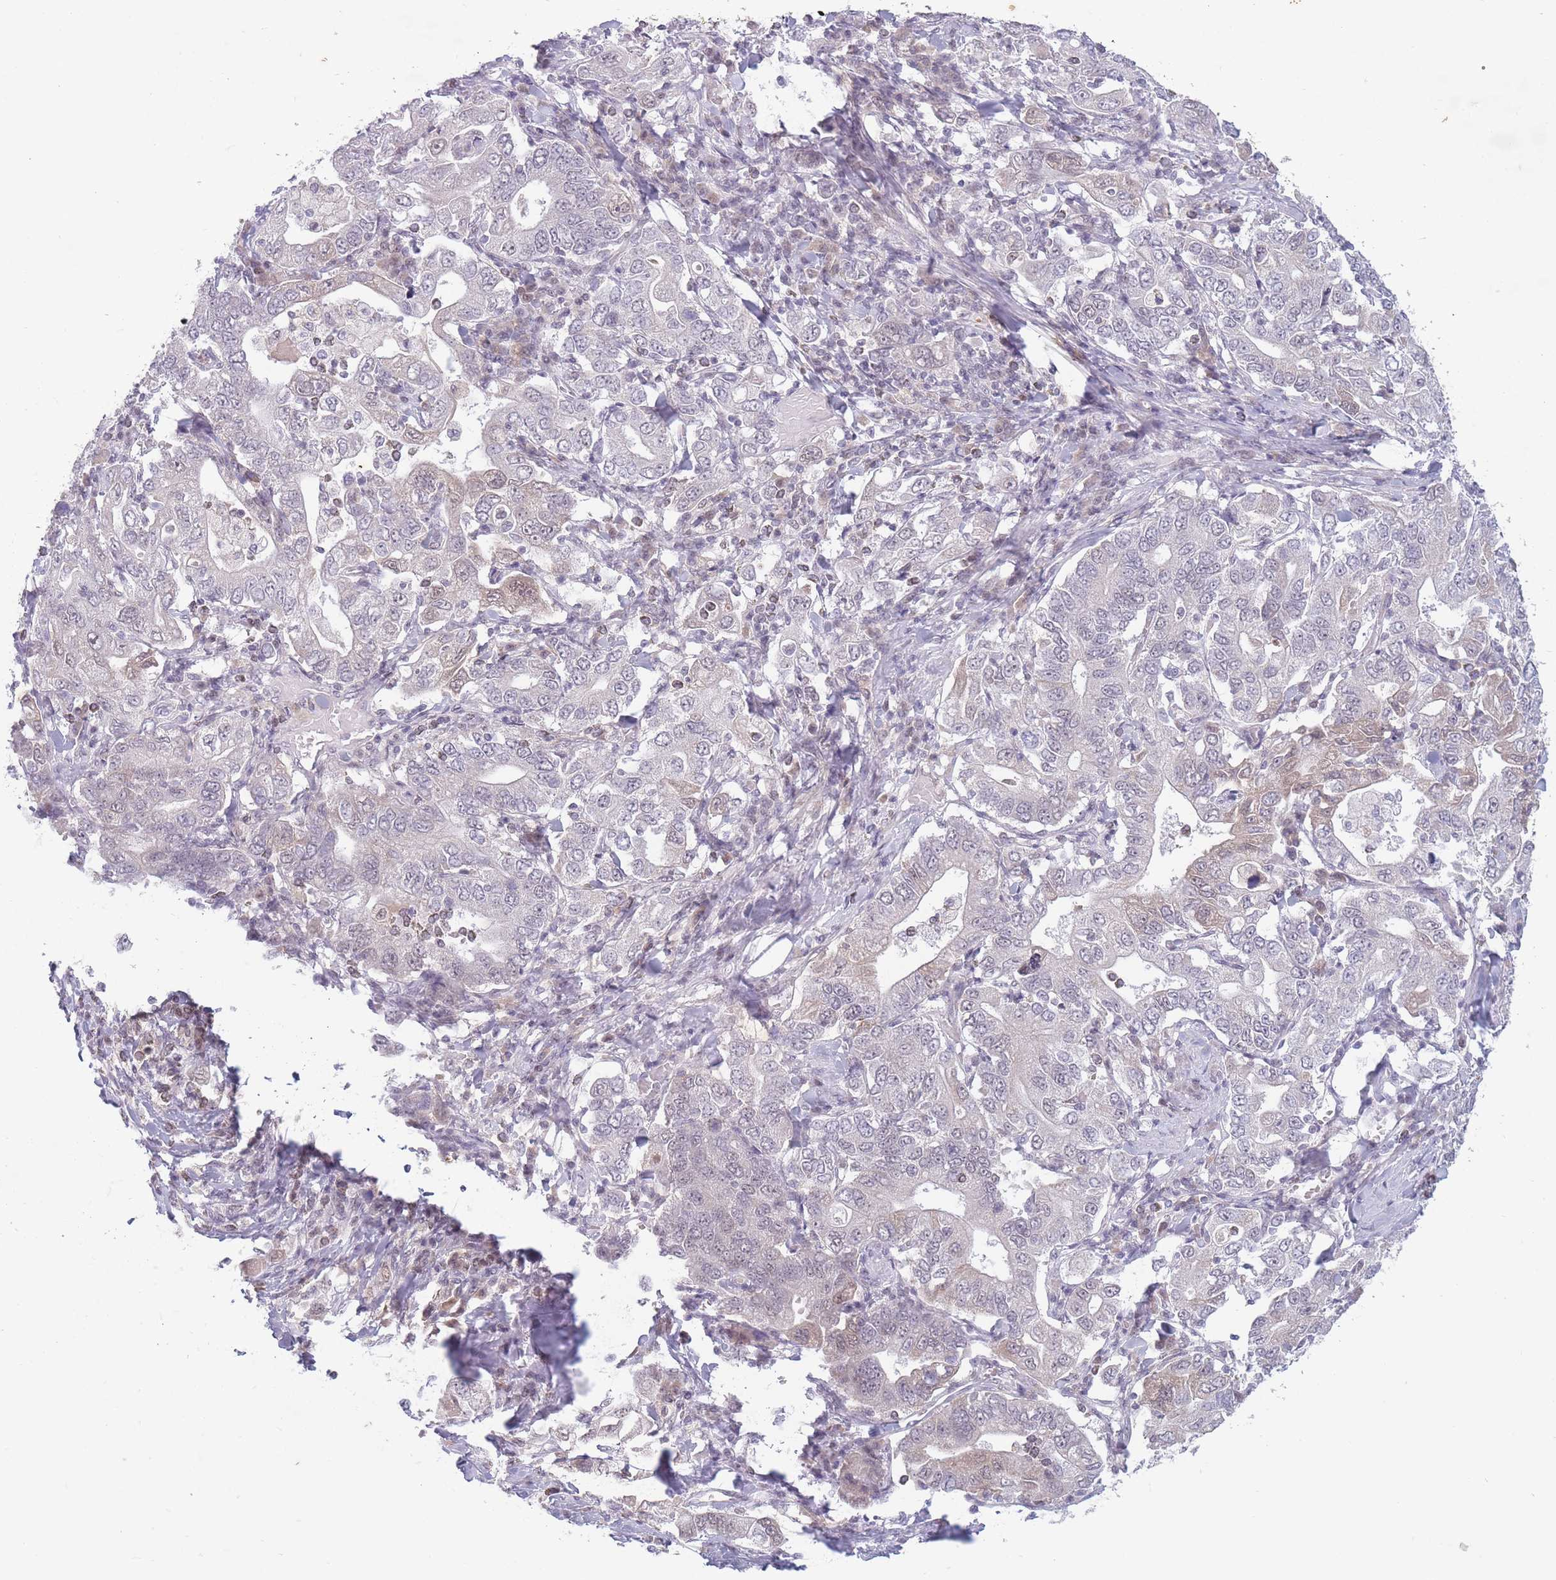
{"staining": {"intensity": "weak", "quantity": "25%-75%", "location": "nuclear"}, "tissue": "stomach cancer", "cell_type": "Tumor cells", "image_type": "cancer", "snomed": [{"axis": "morphology", "description": "Adenocarcinoma, NOS"}, {"axis": "topography", "description": "Stomach, upper"}, {"axis": "topography", "description": "Stomach"}], "caption": "Tumor cells reveal low levels of weak nuclear staining in about 25%-75% of cells in human stomach cancer (adenocarcinoma).", "gene": "ARID3B", "patient": {"sex": "male", "age": 62}}